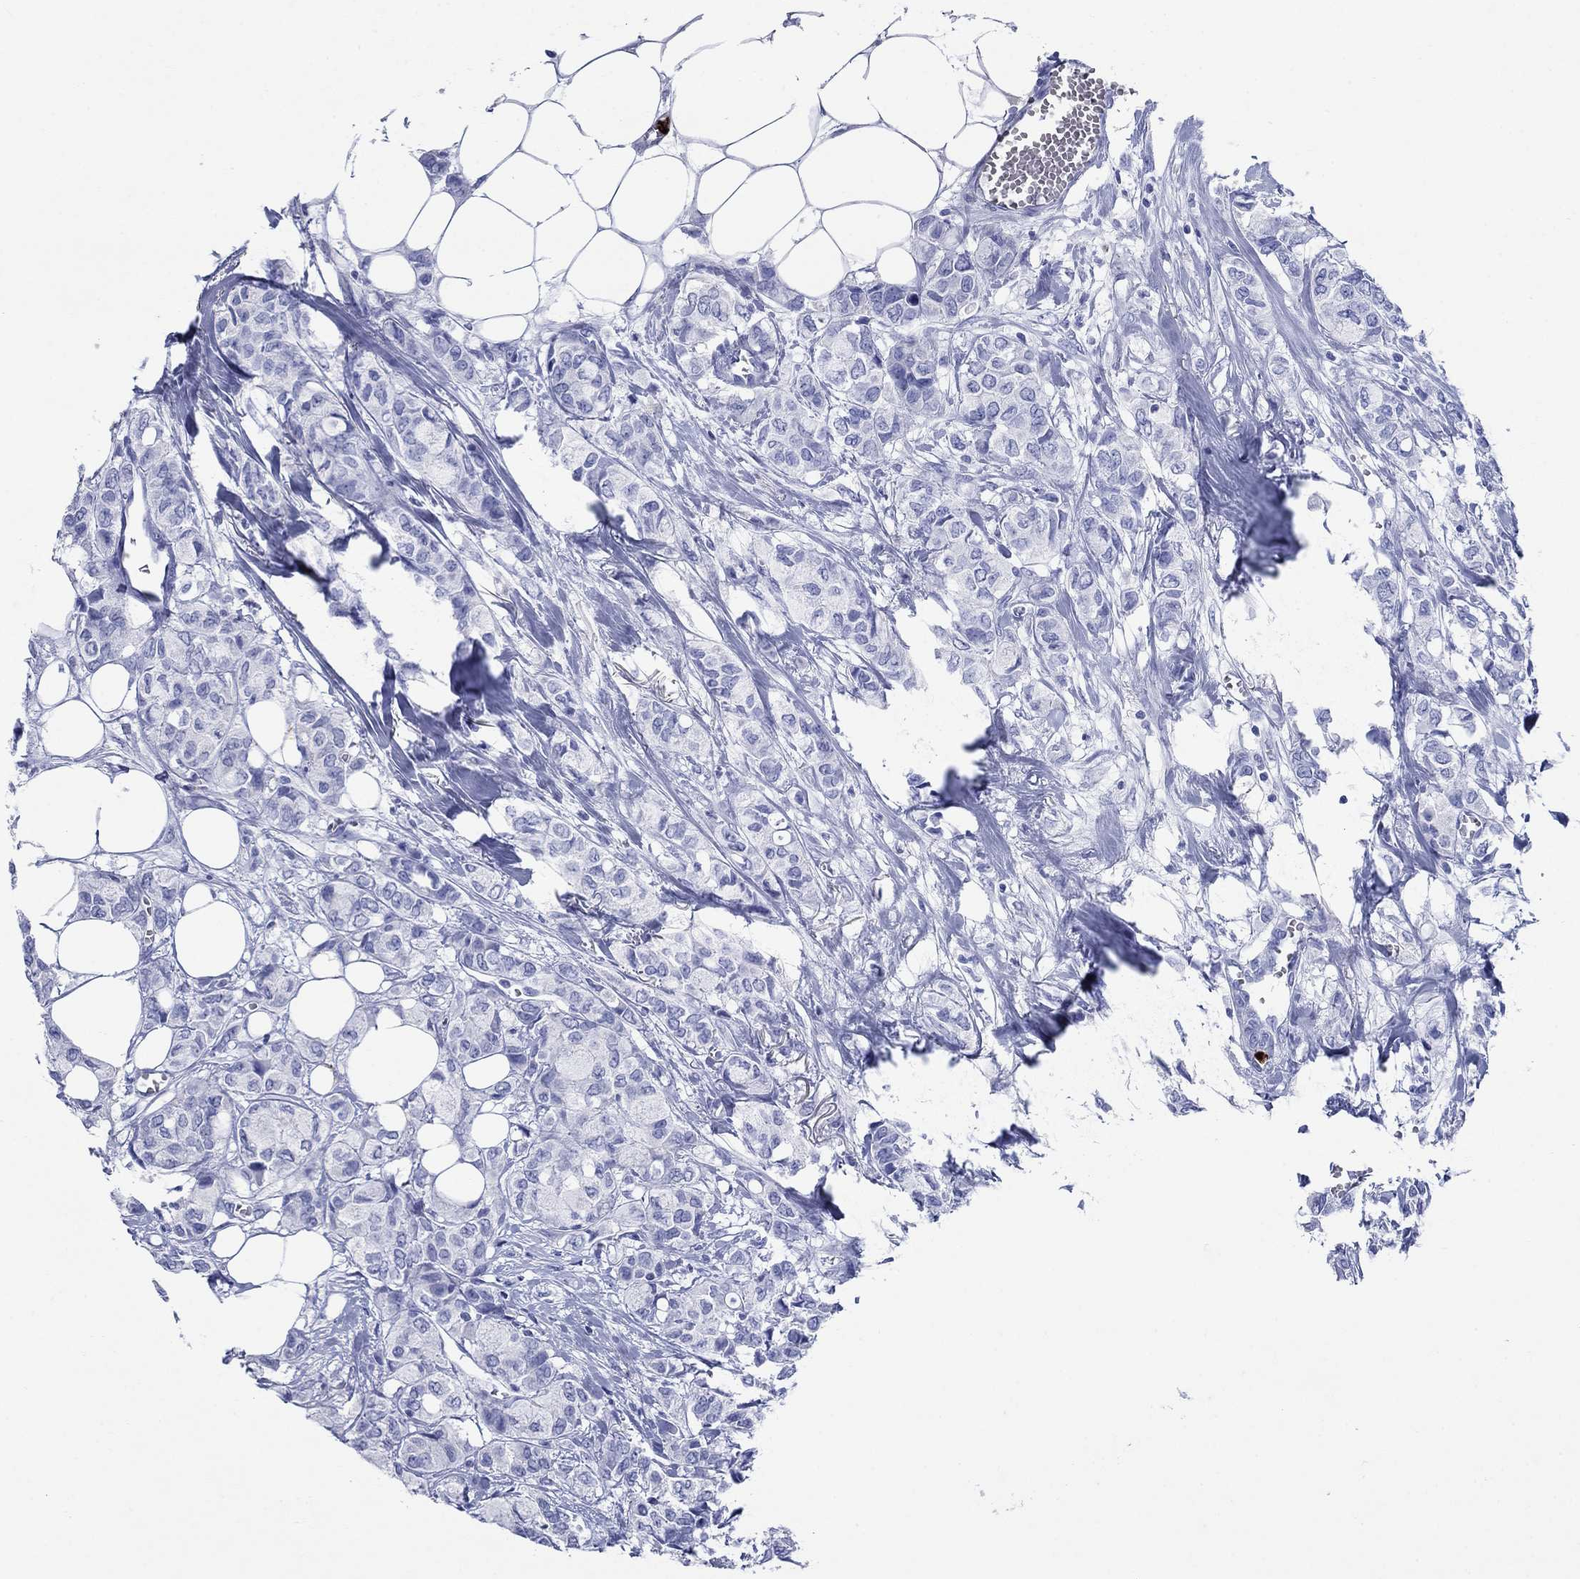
{"staining": {"intensity": "negative", "quantity": "none", "location": "none"}, "tissue": "breast cancer", "cell_type": "Tumor cells", "image_type": "cancer", "snomed": [{"axis": "morphology", "description": "Duct carcinoma"}, {"axis": "topography", "description": "Breast"}], "caption": "A high-resolution micrograph shows IHC staining of breast infiltrating ductal carcinoma, which displays no significant staining in tumor cells.", "gene": "AZU1", "patient": {"sex": "female", "age": 85}}